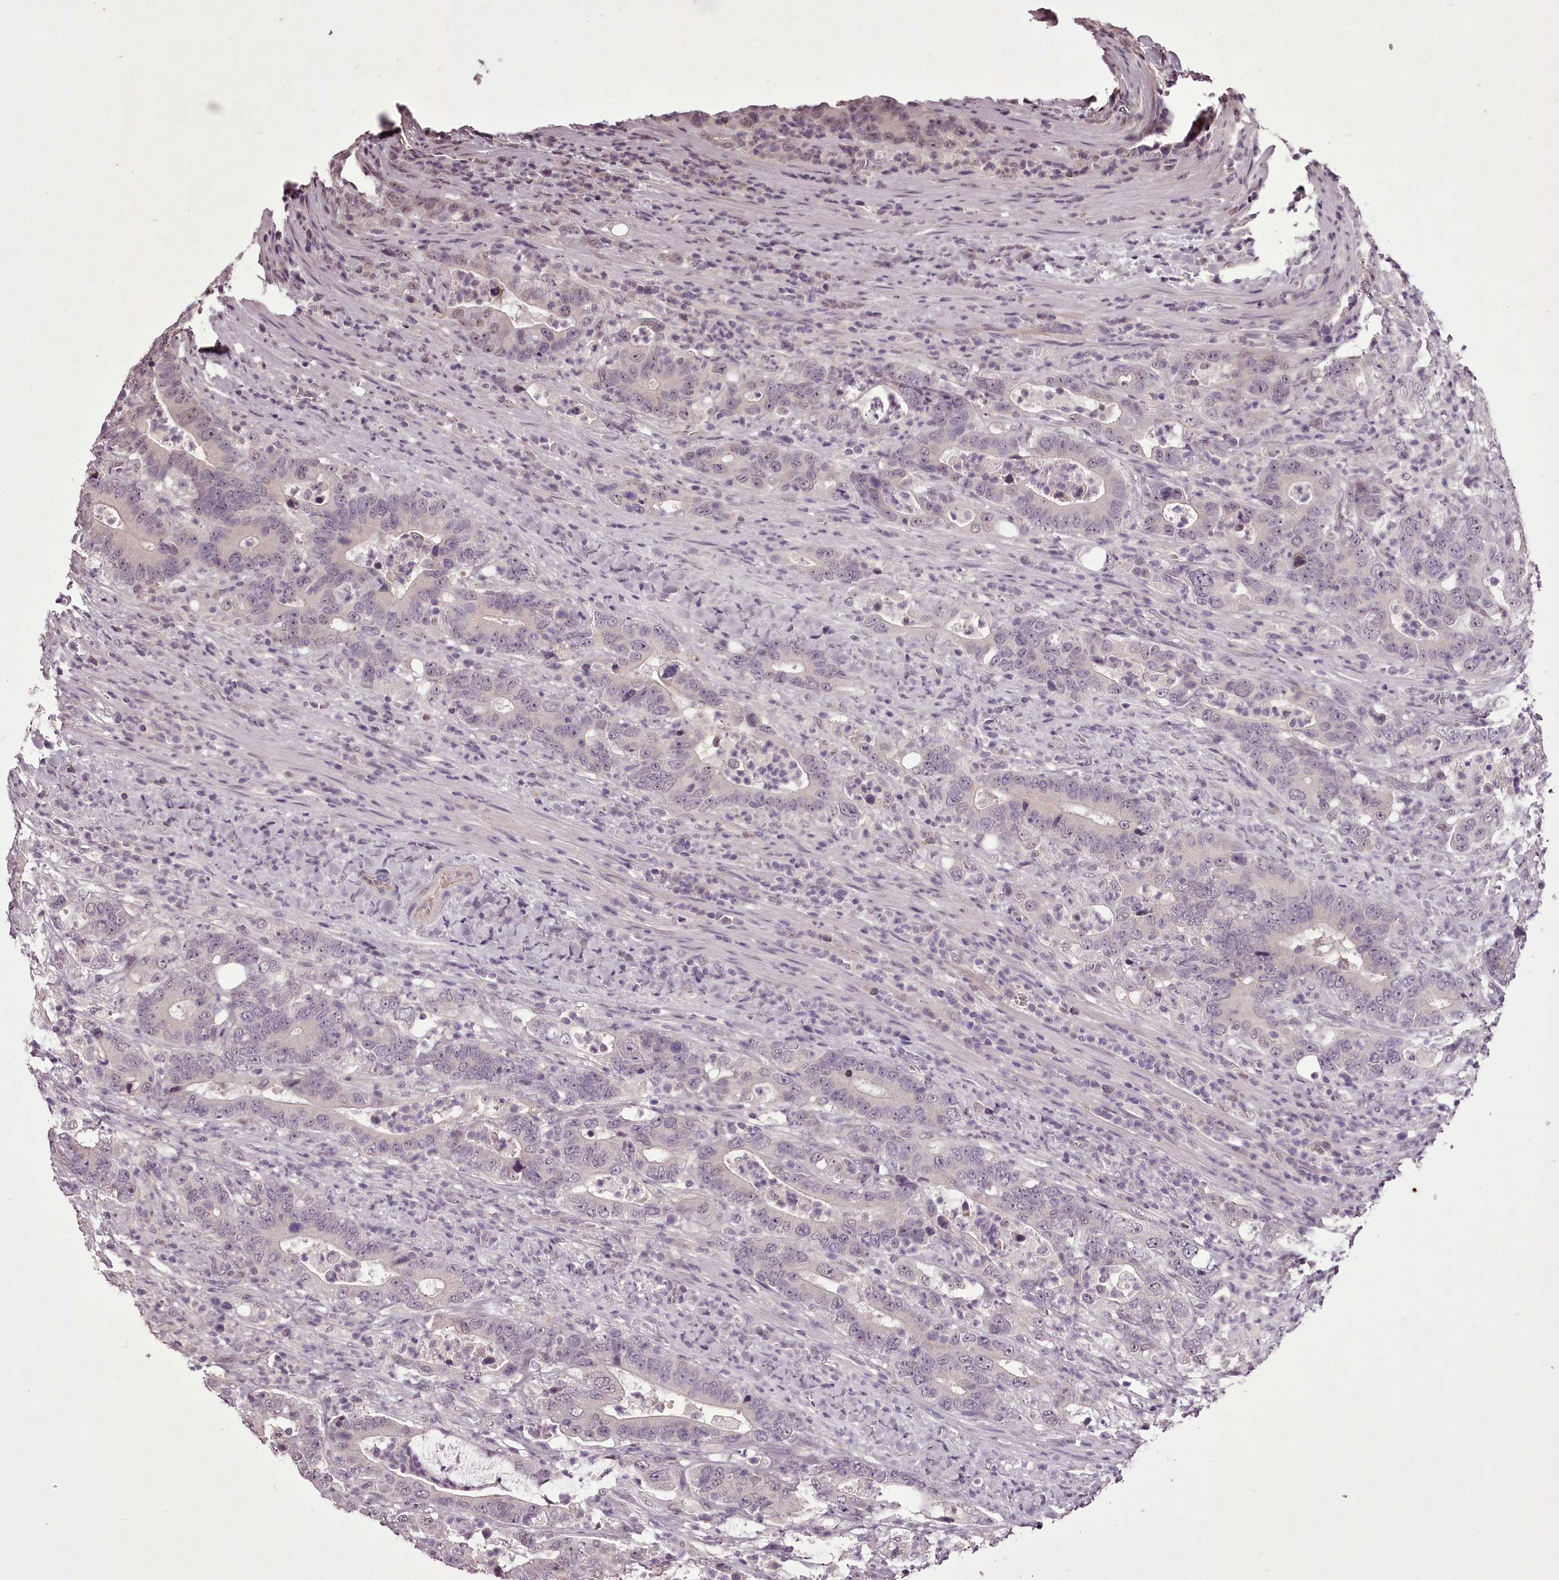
{"staining": {"intensity": "negative", "quantity": "none", "location": "none"}, "tissue": "colorectal cancer", "cell_type": "Tumor cells", "image_type": "cancer", "snomed": [{"axis": "morphology", "description": "Adenocarcinoma, NOS"}, {"axis": "topography", "description": "Colon"}], "caption": "The histopathology image reveals no significant staining in tumor cells of colorectal cancer (adenocarcinoma). (DAB immunohistochemistry (IHC), high magnification).", "gene": "C1orf56", "patient": {"sex": "female", "age": 75}}